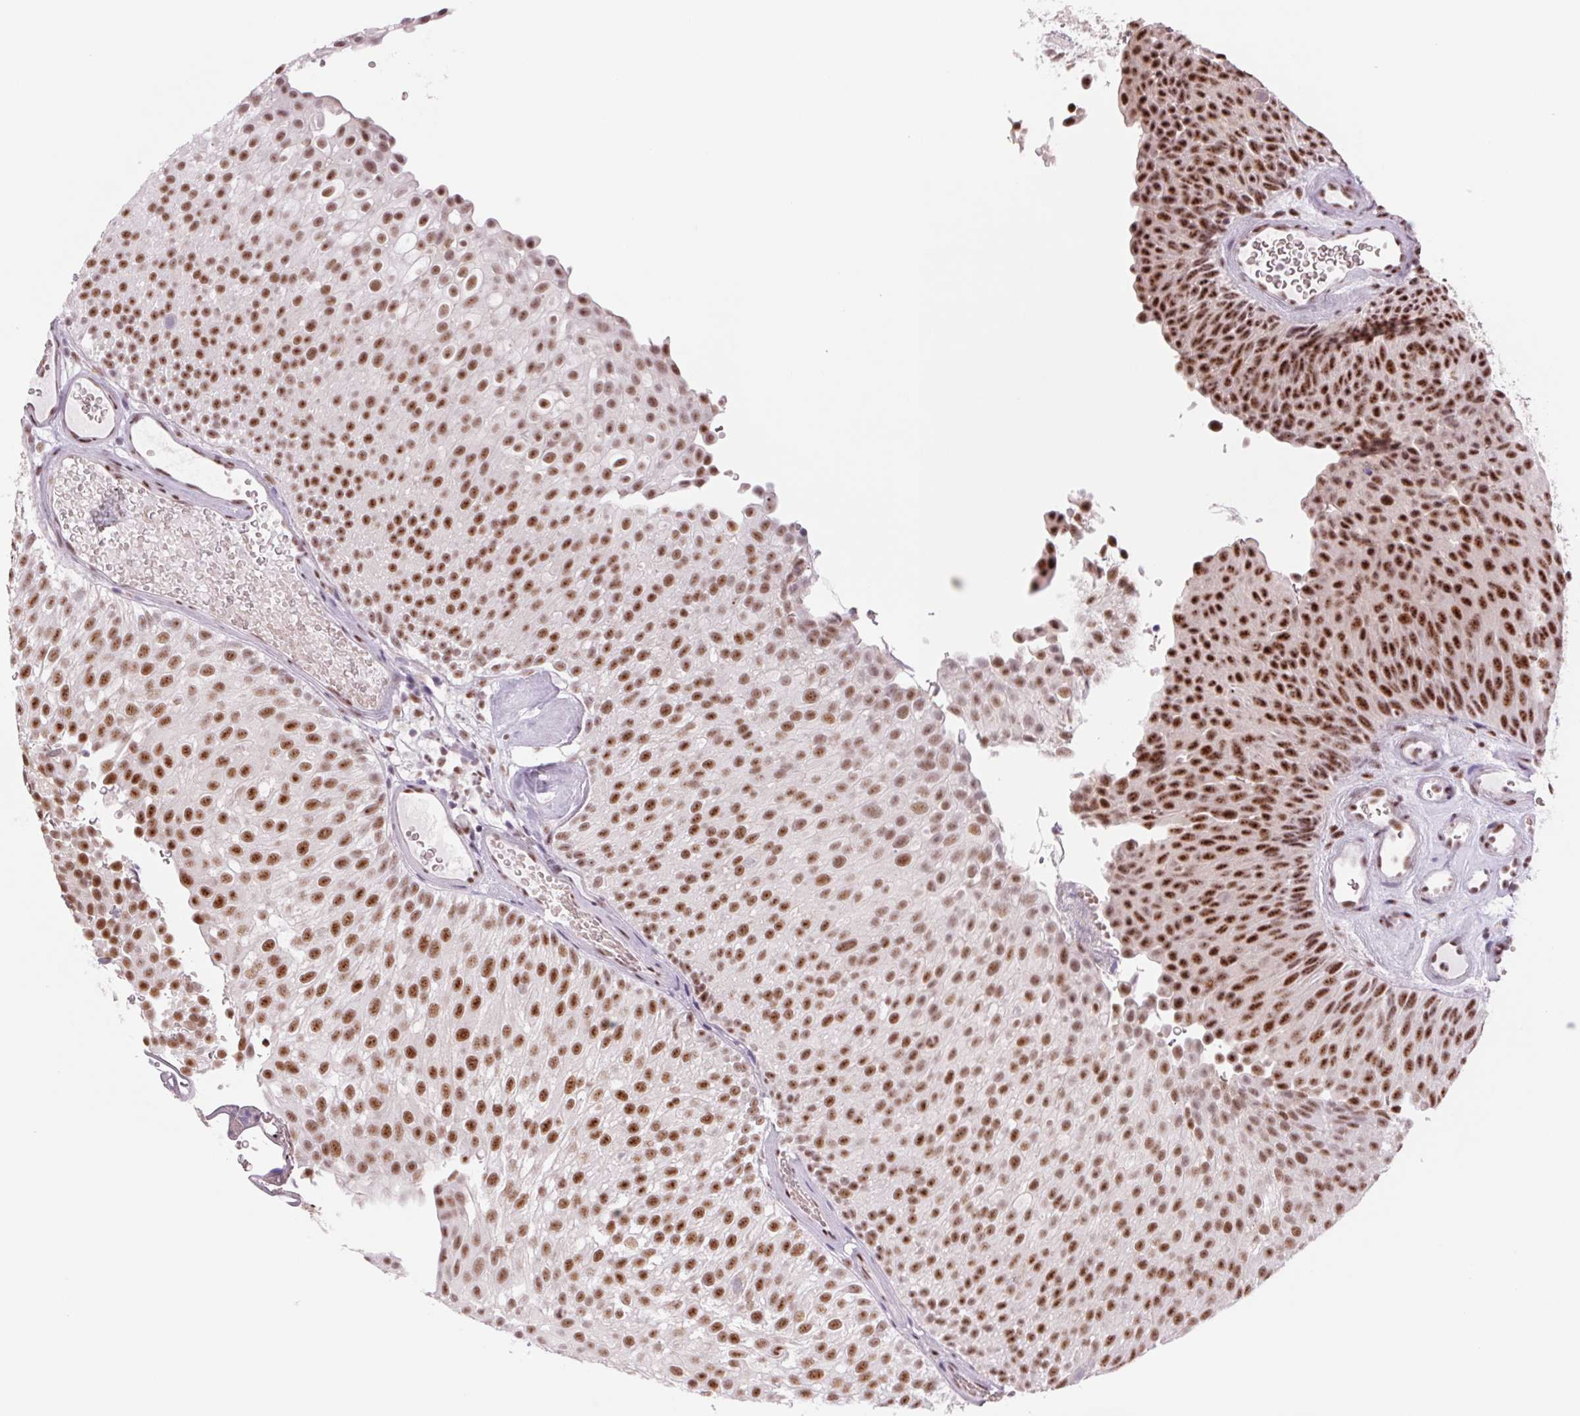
{"staining": {"intensity": "strong", "quantity": ">75%", "location": "nuclear"}, "tissue": "urothelial cancer", "cell_type": "Tumor cells", "image_type": "cancer", "snomed": [{"axis": "morphology", "description": "Urothelial carcinoma, Low grade"}, {"axis": "topography", "description": "Urinary bladder"}], "caption": "Low-grade urothelial carcinoma stained with a brown dye displays strong nuclear positive staining in approximately >75% of tumor cells.", "gene": "ZC3H14", "patient": {"sex": "male", "age": 78}}